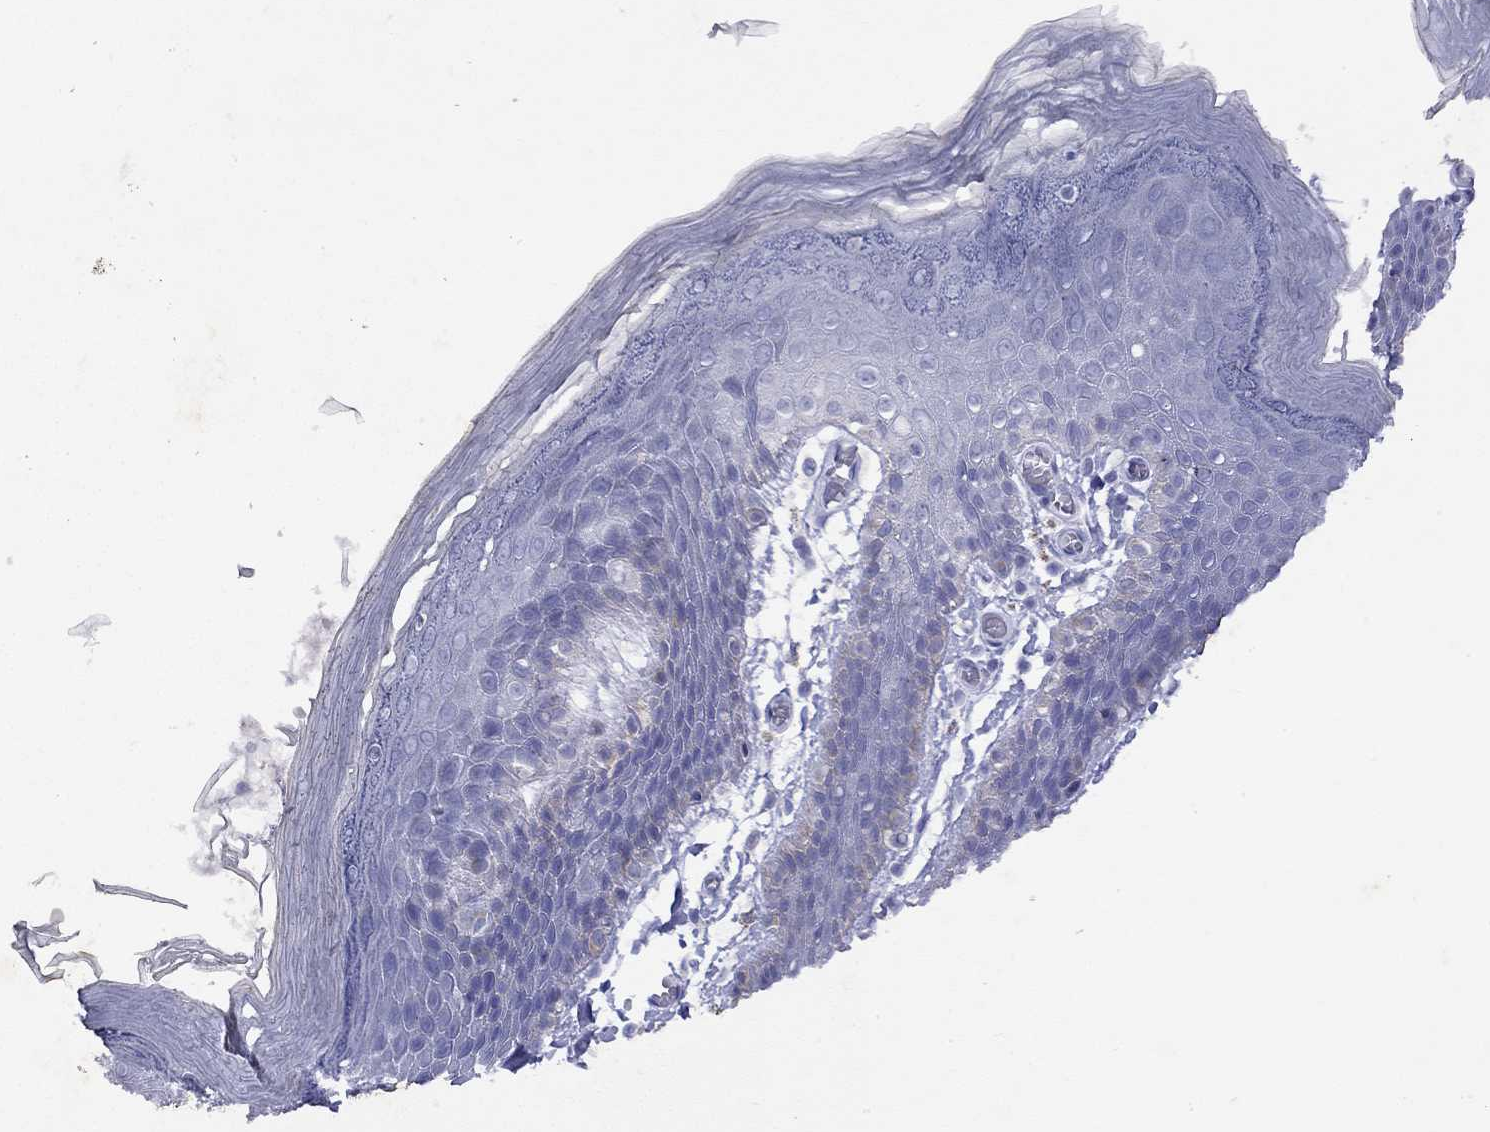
{"staining": {"intensity": "negative", "quantity": "none", "location": "none"}, "tissue": "skin", "cell_type": "Epidermal cells", "image_type": "normal", "snomed": [{"axis": "morphology", "description": "Normal tissue, NOS"}, {"axis": "topography", "description": "Anal"}], "caption": "This is an immunohistochemistry micrograph of normal human skin. There is no positivity in epidermal cells.", "gene": "GNAT3", "patient": {"sex": "male", "age": 53}}